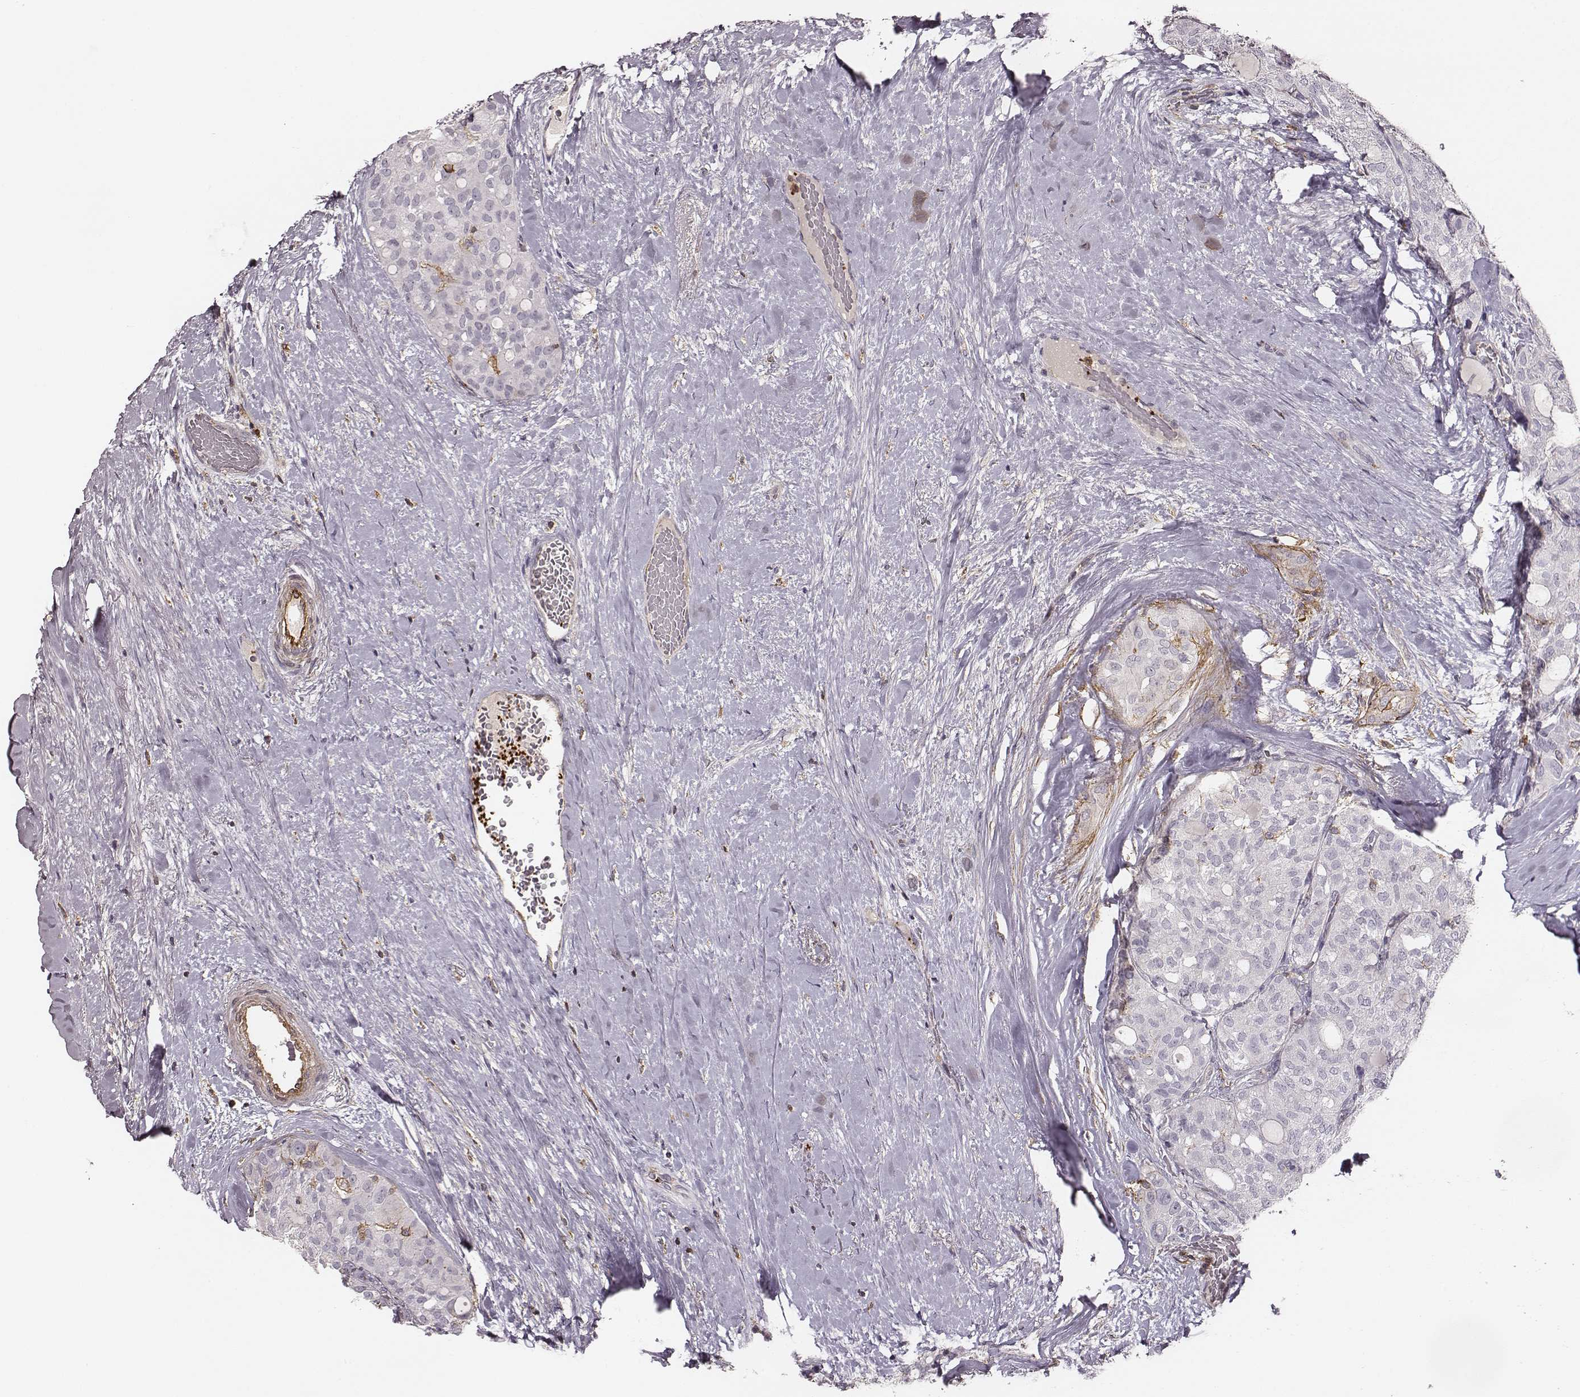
{"staining": {"intensity": "negative", "quantity": "none", "location": "none"}, "tissue": "thyroid cancer", "cell_type": "Tumor cells", "image_type": "cancer", "snomed": [{"axis": "morphology", "description": "Follicular adenoma carcinoma, NOS"}, {"axis": "topography", "description": "Thyroid gland"}], "caption": "This is an immunohistochemistry micrograph of thyroid cancer (follicular adenoma carcinoma). There is no positivity in tumor cells.", "gene": "ZYX", "patient": {"sex": "male", "age": 75}}